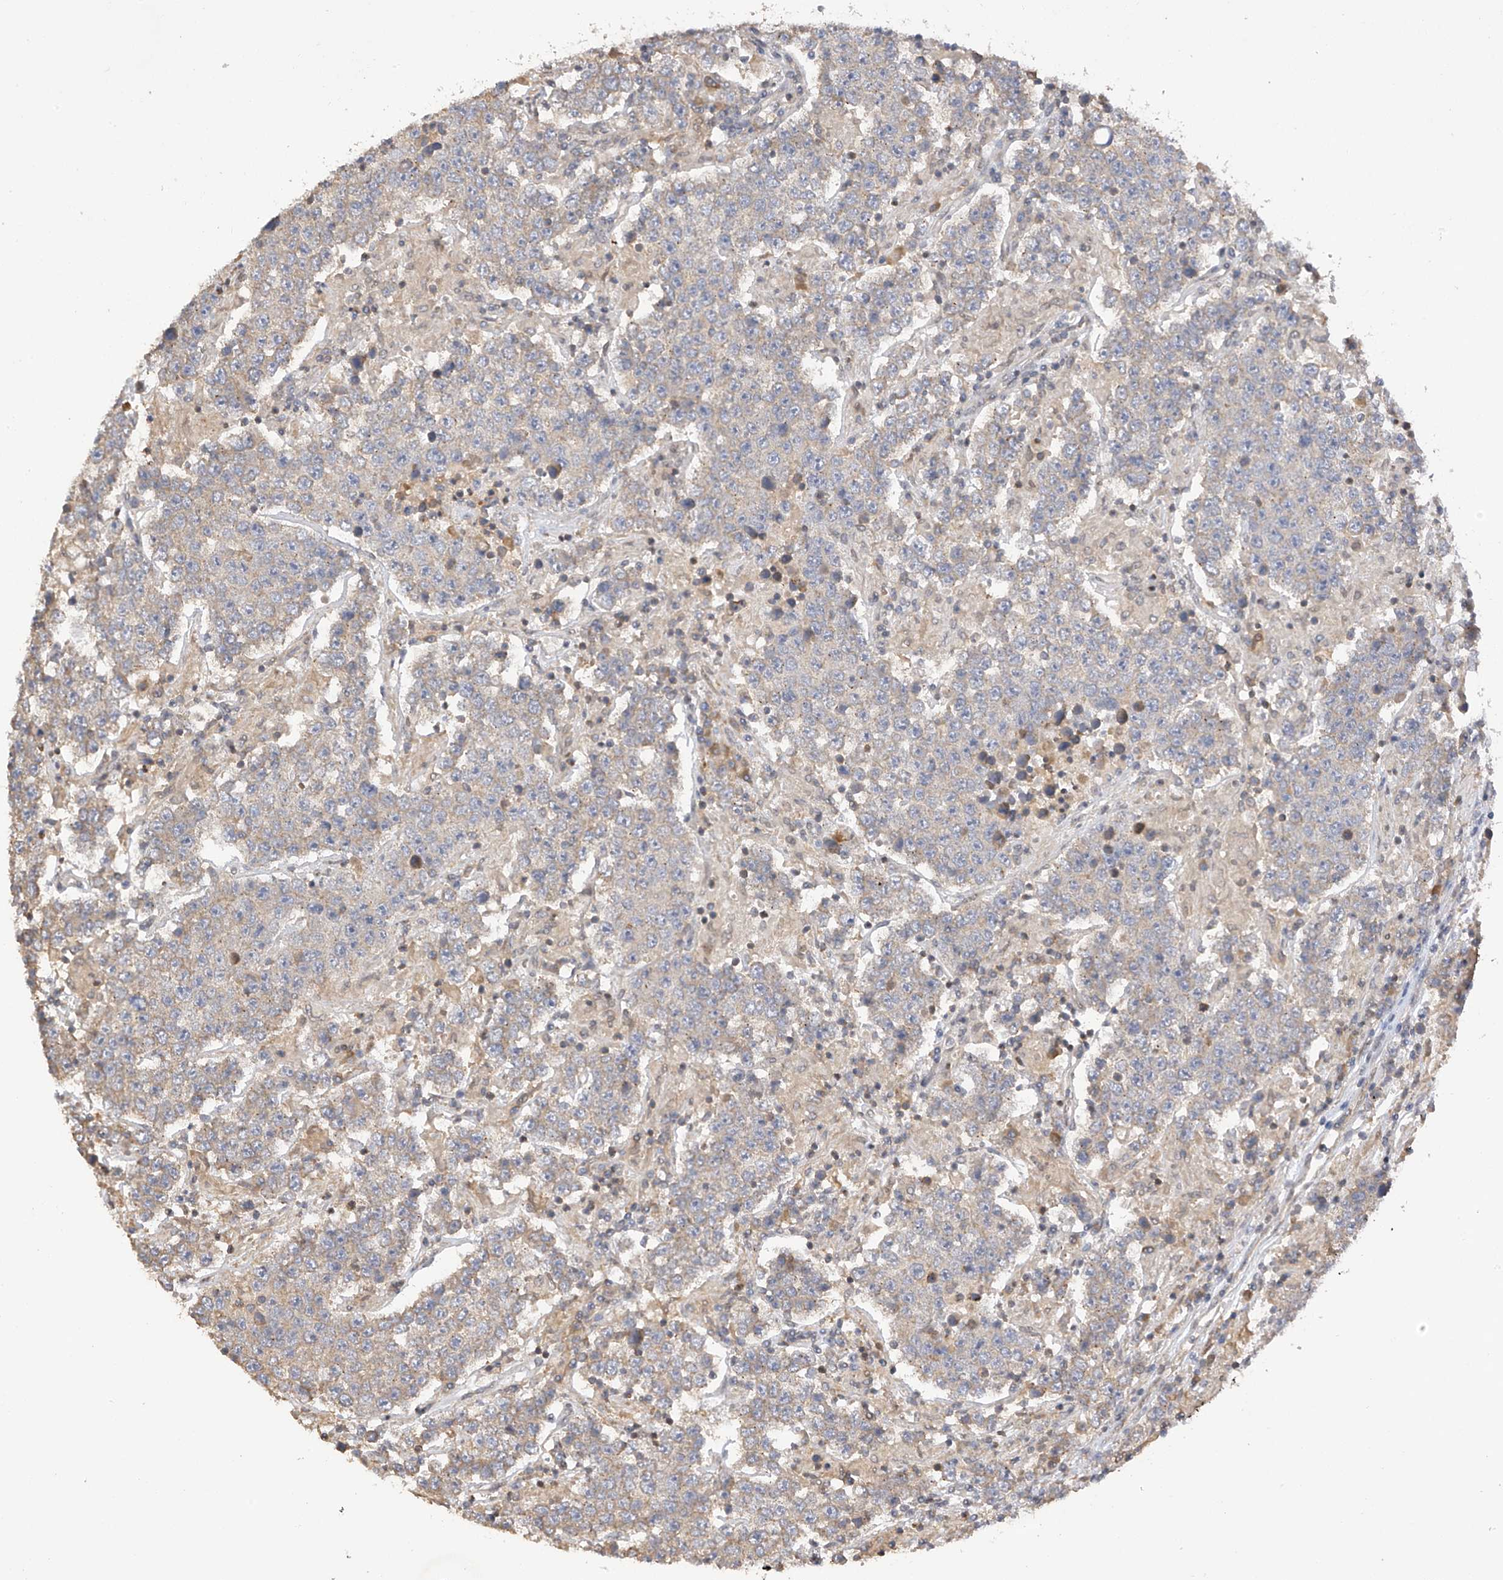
{"staining": {"intensity": "weak", "quantity": "25%-75%", "location": "cytoplasmic/membranous"}, "tissue": "testis cancer", "cell_type": "Tumor cells", "image_type": "cancer", "snomed": [{"axis": "morphology", "description": "Normal tissue, NOS"}, {"axis": "morphology", "description": "Urothelial carcinoma, High grade"}, {"axis": "morphology", "description": "Seminoma, NOS"}, {"axis": "morphology", "description": "Carcinoma, Embryonal, NOS"}, {"axis": "topography", "description": "Urinary bladder"}, {"axis": "topography", "description": "Testis"}], "caption": "Seminoma (testis) stained with immunohistochemistry (IHC) displays weak cytoplasmic/membranous expression in approximately 25%-75% of tumor cells. The staining is performed using DAB (3,3'-diaminobenzidine) brown chromogen to label protein expression. The nuclei are counter-stained blue using hematoxylin.", "gene": "REC8", "patient": {"sex": "male", "age": 41}}